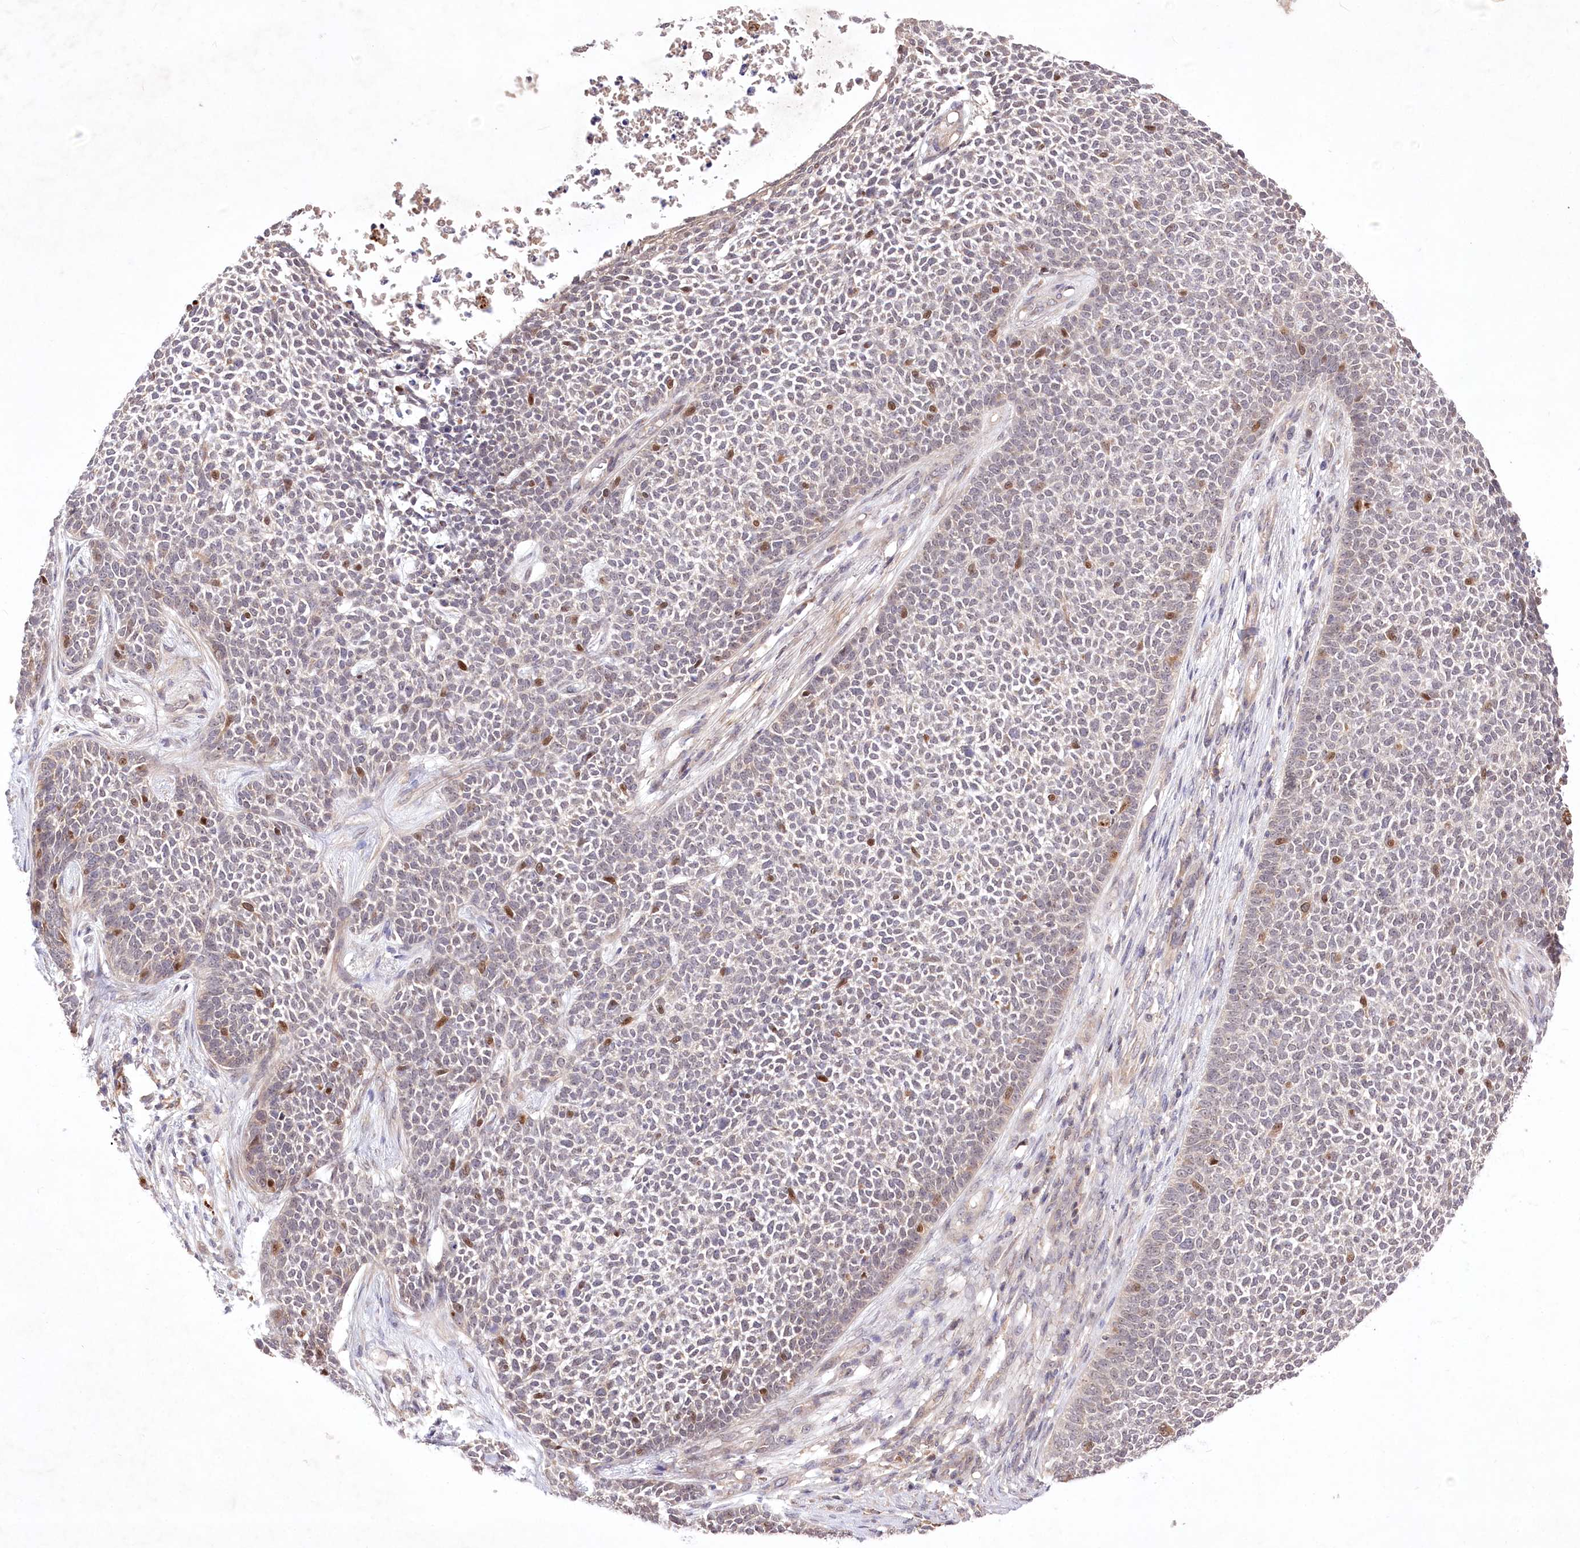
{"staining": {"intensity": "moderate", "quantity": "<25%", "location": "cytoplasmic/membranous,nuclear"}, "tissue": "skin cancer", "cell_type": "Tumor cells", "image_type": "cancer", "snomed": [{"axis": "morphology", "description": "Basal cell carcinoma"}, {"axis": "topography", "description": "Skin"}], "caption": "A micrograph of human skin basal cell carcinoma stained for a protein exhibits moderate cytoplasmic/membranous and nuclear brown staining in tumor cells. Using DAB (3,3'-diaminobenzidine) (brown) and hematoxylin (blue) stains, captured at high magnification using brightfield microscopy.", "gene": "HELT", "patient": {"sex": "female", "age": 84}}